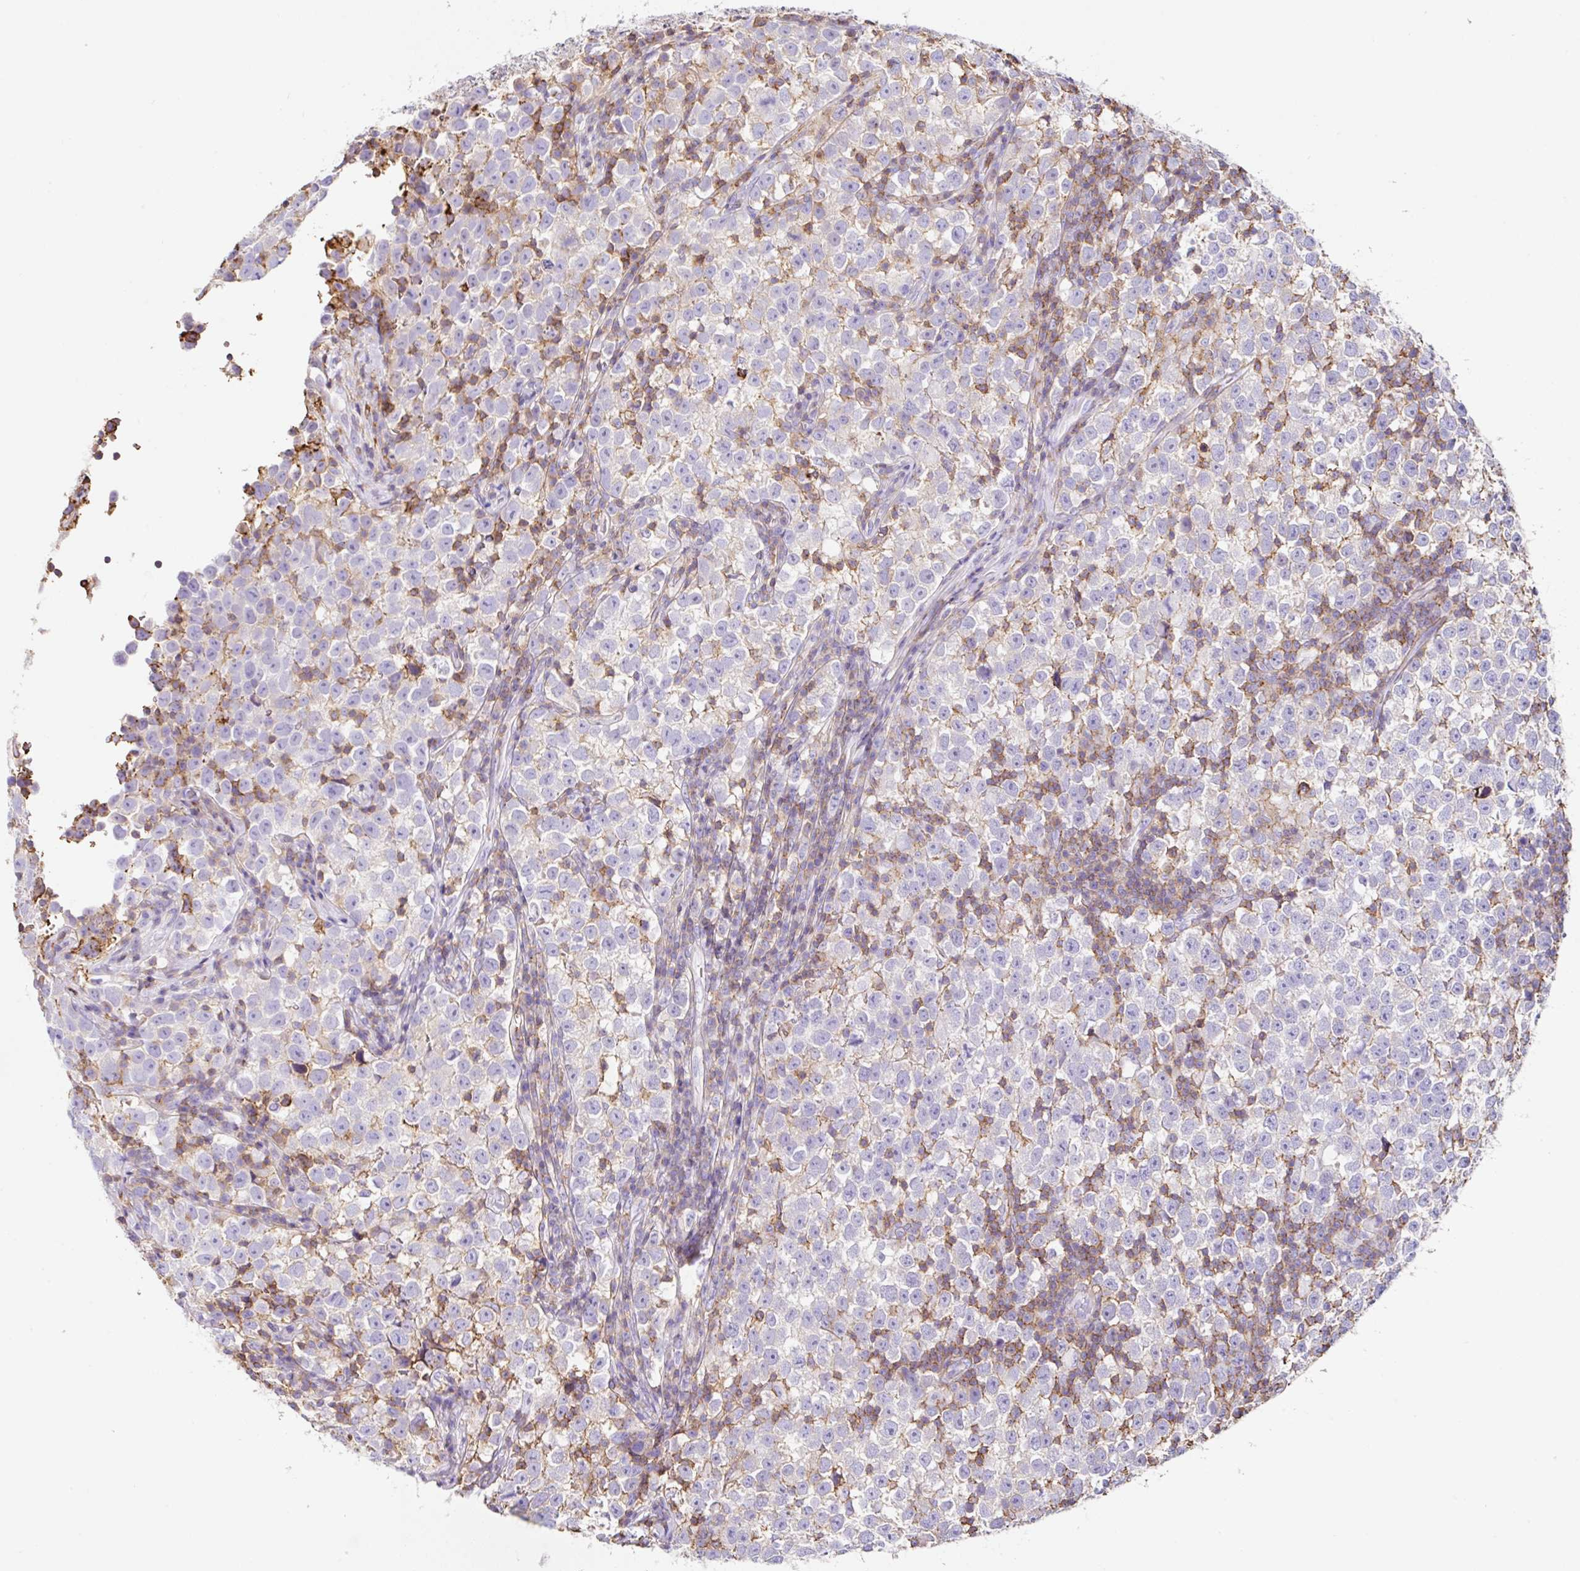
{"staining": {"intensity": "negative", "quantity": "none", "location": "none"}, "tissue": "testis cancer", "cell_type": "Tumor cells", "image_type": "cancer", "snomed": [{"axis": "morphology", "description": "Normal tissue, NOS"}, {"axis": "morphology", "description": "Seminoma, NOS"}, {"axis": "topography", "description": "Testis"}], "caption": "There is no significant staining in tumor cells of seminoma (testis).", "gene": "MTTP", "patient": {"sex": "male", "age": 43}}